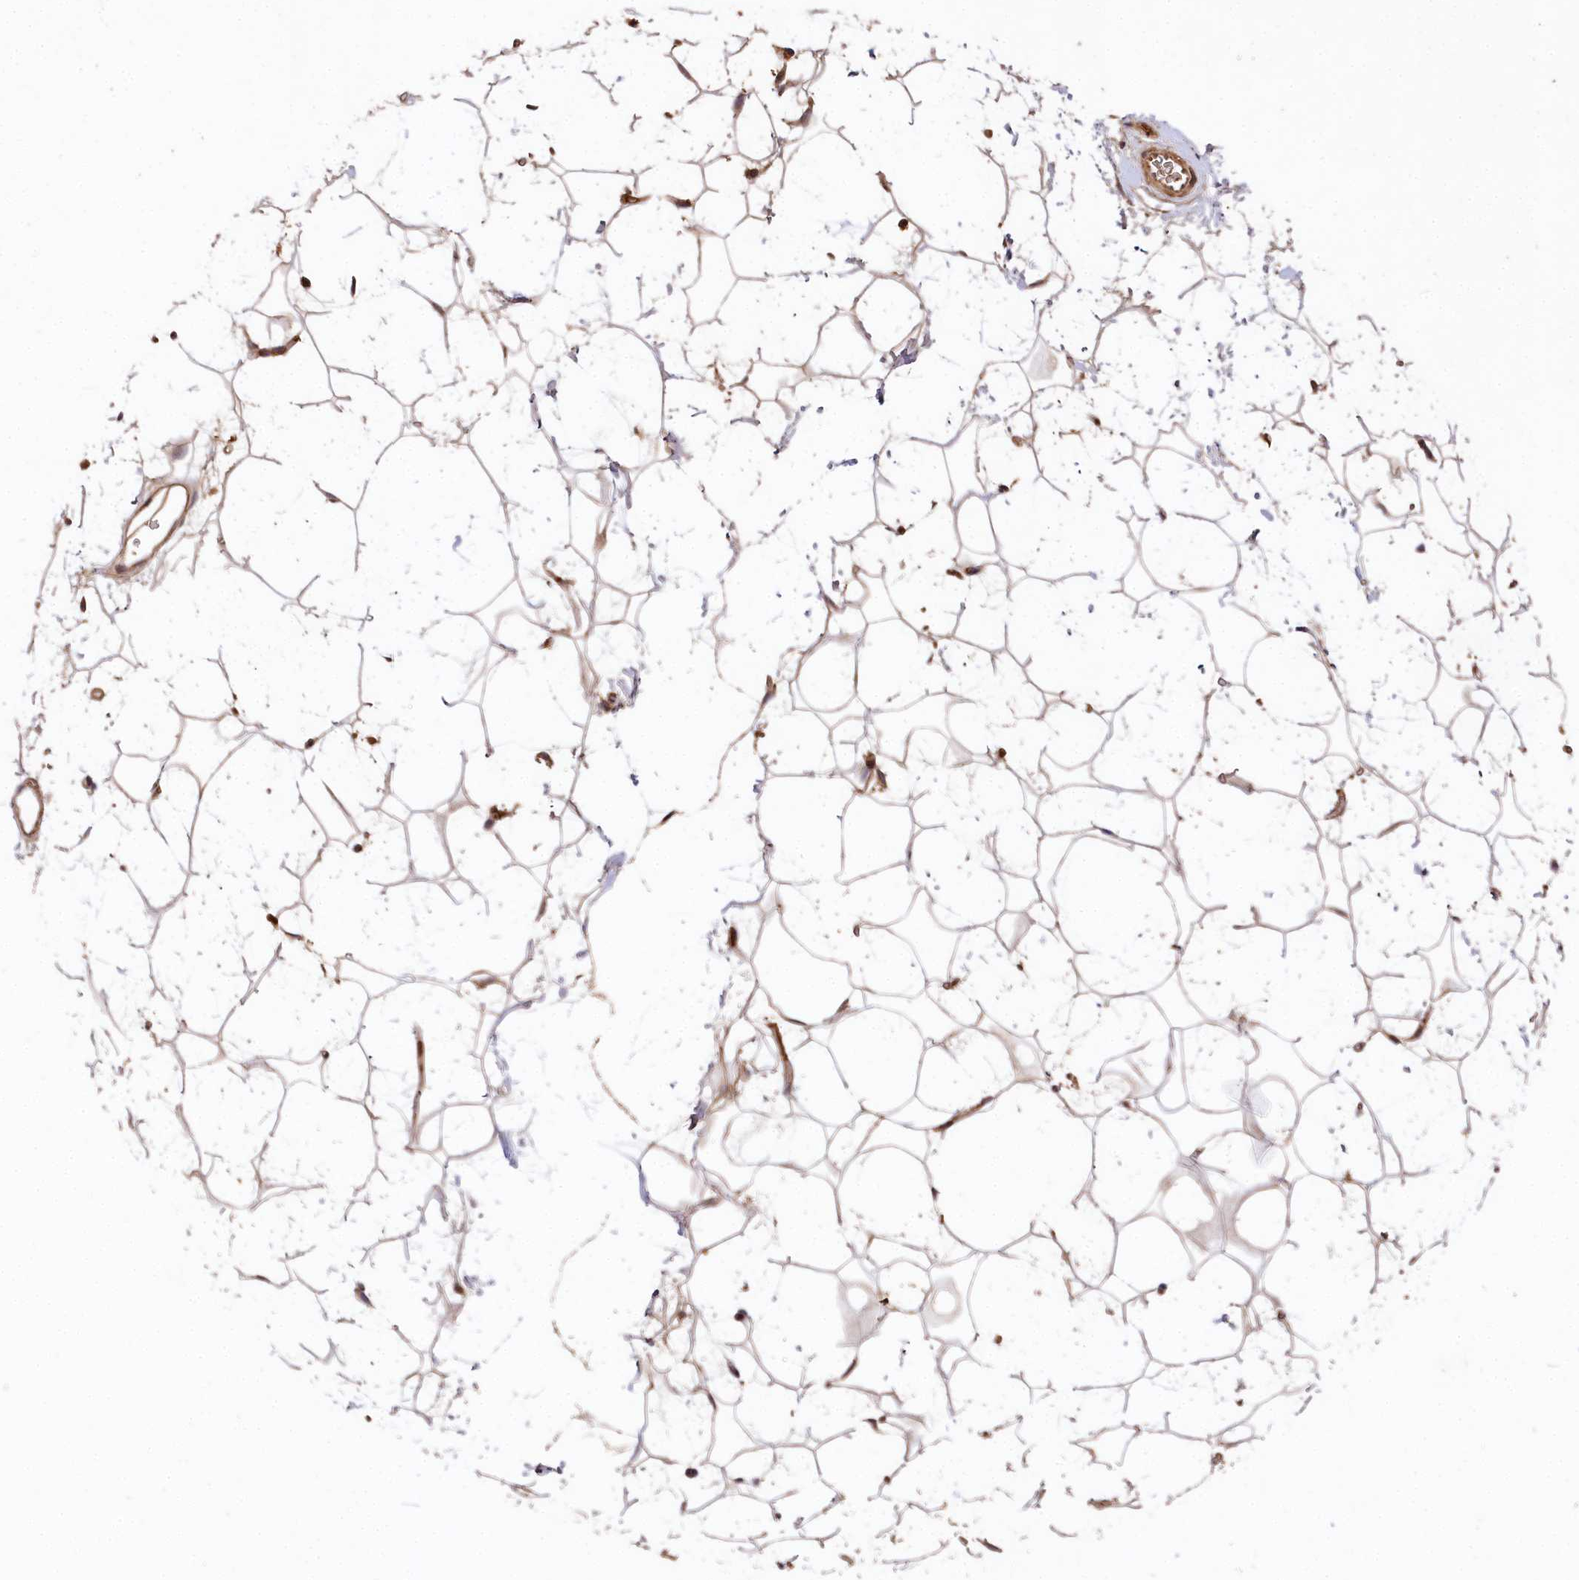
{"staining": {"intensity": "weak", "quantity": ">75%", "location": "cytoplasmic/membranous"}, "tissue": "adipose tissue", "cell_type": "Adipocytes", "image_type": "normal", "snomed": [{"axis": "morphology", "description": "Normal tissue, NOS"}, {"axis": "topography", "description": "Breast"}], "caption": "Adipocytes reveal low levels of weak cytoplasmic/membranous positivity in about >75% of cells in benign adipose tissue.", "gene": "MCF2L2", "patient": {"sex": "female", "age": 26}}